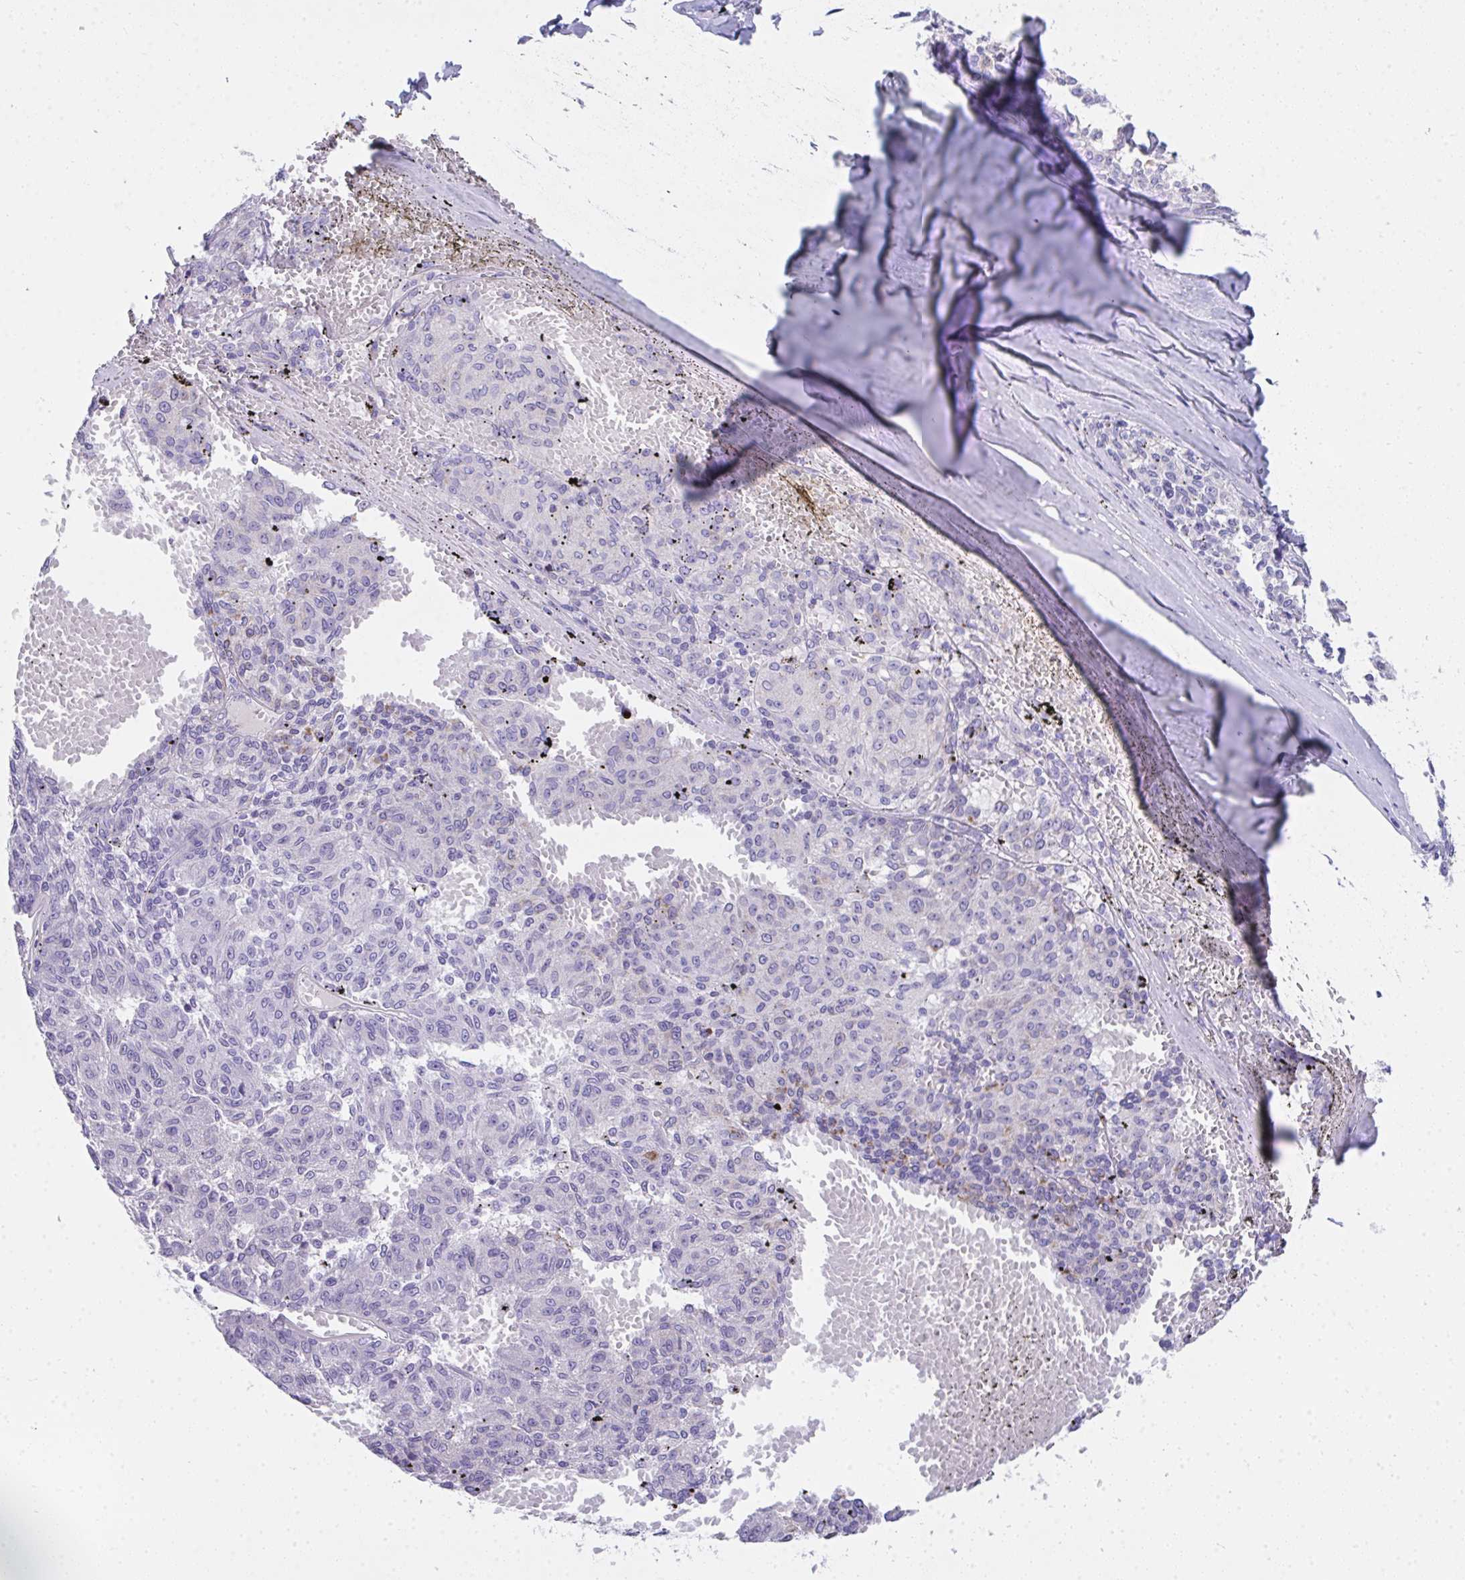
{"staining": {"intensity": "negative", "quantity": "none", "location": "none"}, "tissue": "melanoma", "cell_type": "Tumor cells", "image_type": "cancer", "snomed": [{"axis": "morphology", "description": "Malignant melanoma, NOS"}, {"axis": "topography", "description": "Skin"}], "caption": "Image shows no significant protein positivity in tumor cells of melanoma. (DAB (3,3'-diaminobenzidine) IHC visualized using brightfield microscopy, high magnification).", "gene": "COA5", "patient": {"sex": "female", "age": 72}}